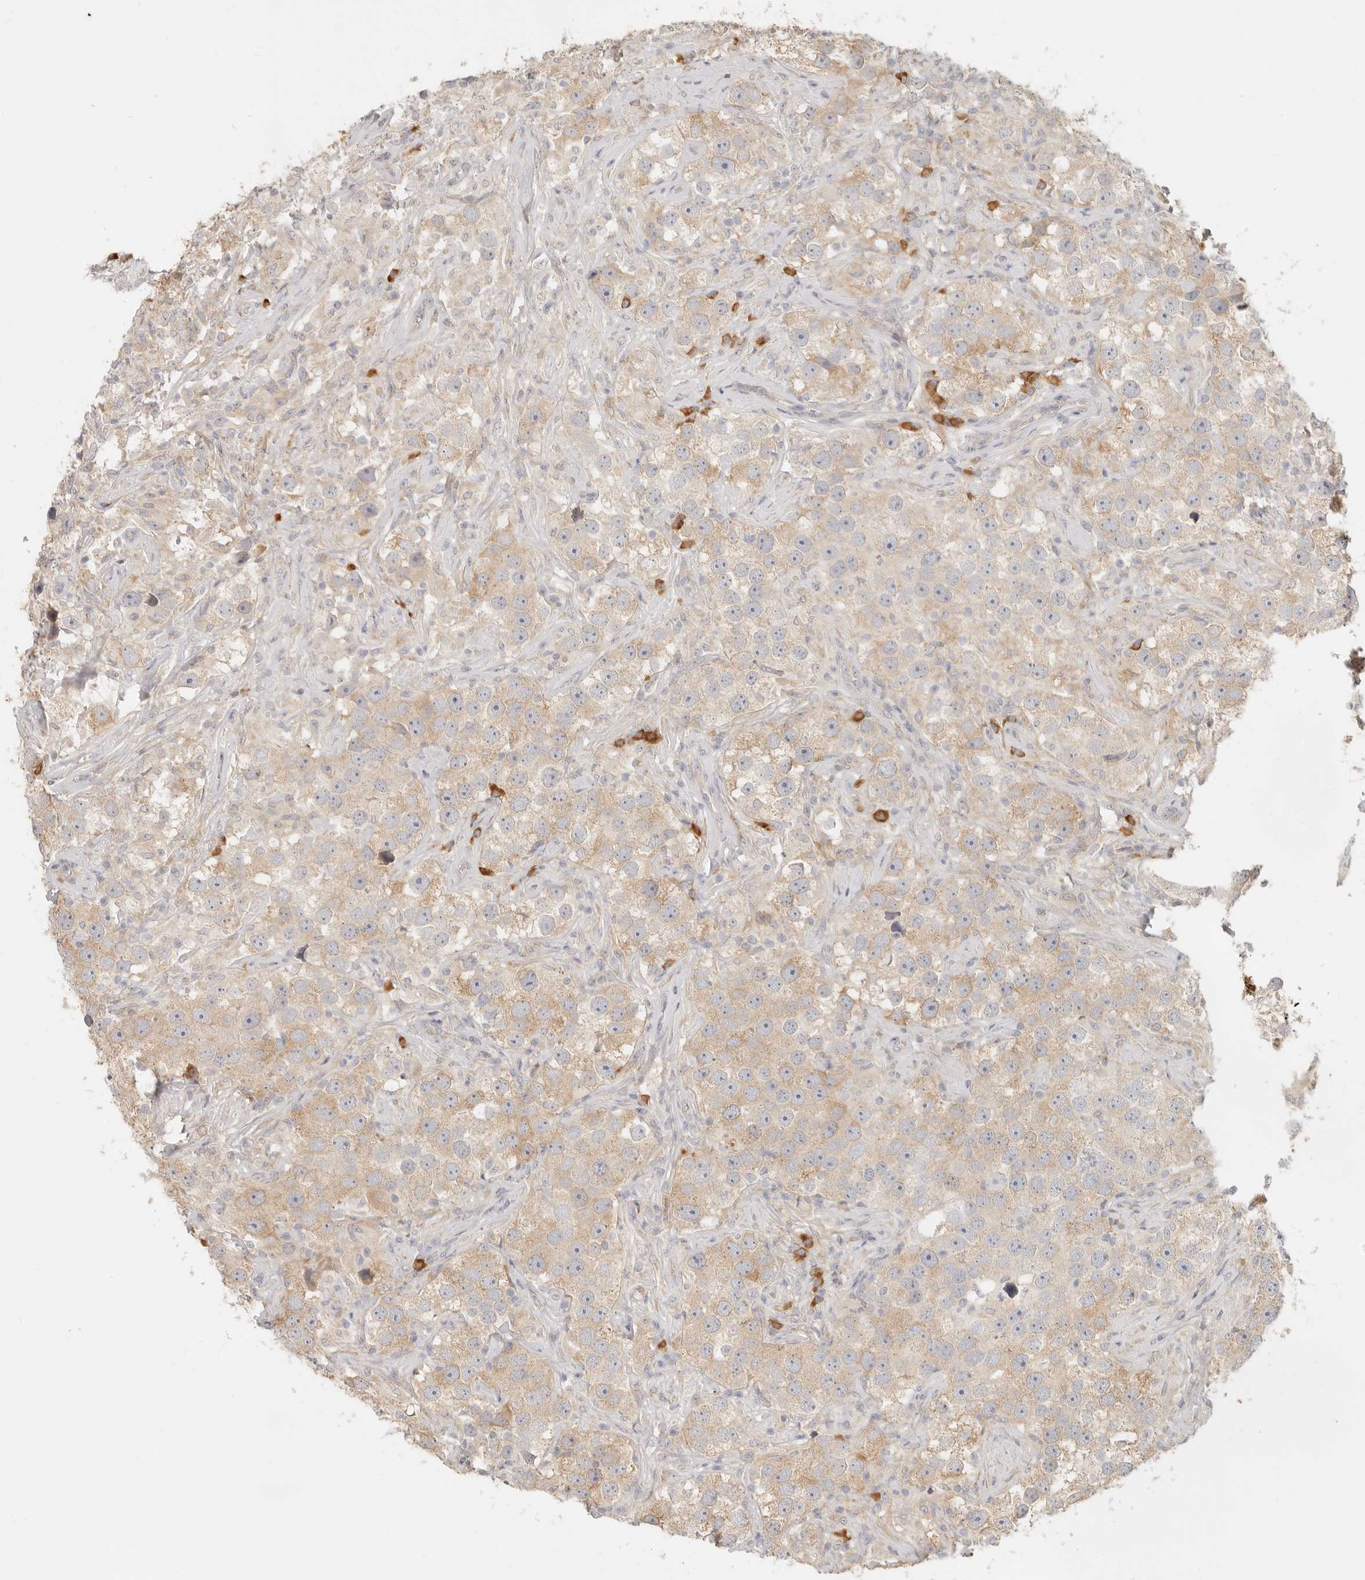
{"staining": {"intensity": "weak", "quantity": "25%-75%", "location": "cytoplasmic/membranous"}, "tissue": "testis cancer", "cell_type": "Tumor cells", "image_type": "cancer", "snomed": [{"axis": "morphology", "description": "Seminoma, NOS"}, {"axis": "topography", "description": "Testis"}], "caption": "Immunohistochemistry (DAB (3,3'-diaminobenzidine)) staining of human testis cancer (seminoma) exhibits weak cytoplasmic/membranous protein staining in approximately 25%-75% of tumor cells.", "gene": "PABPC4", "patient": {"sex": "male", "age": 49}}